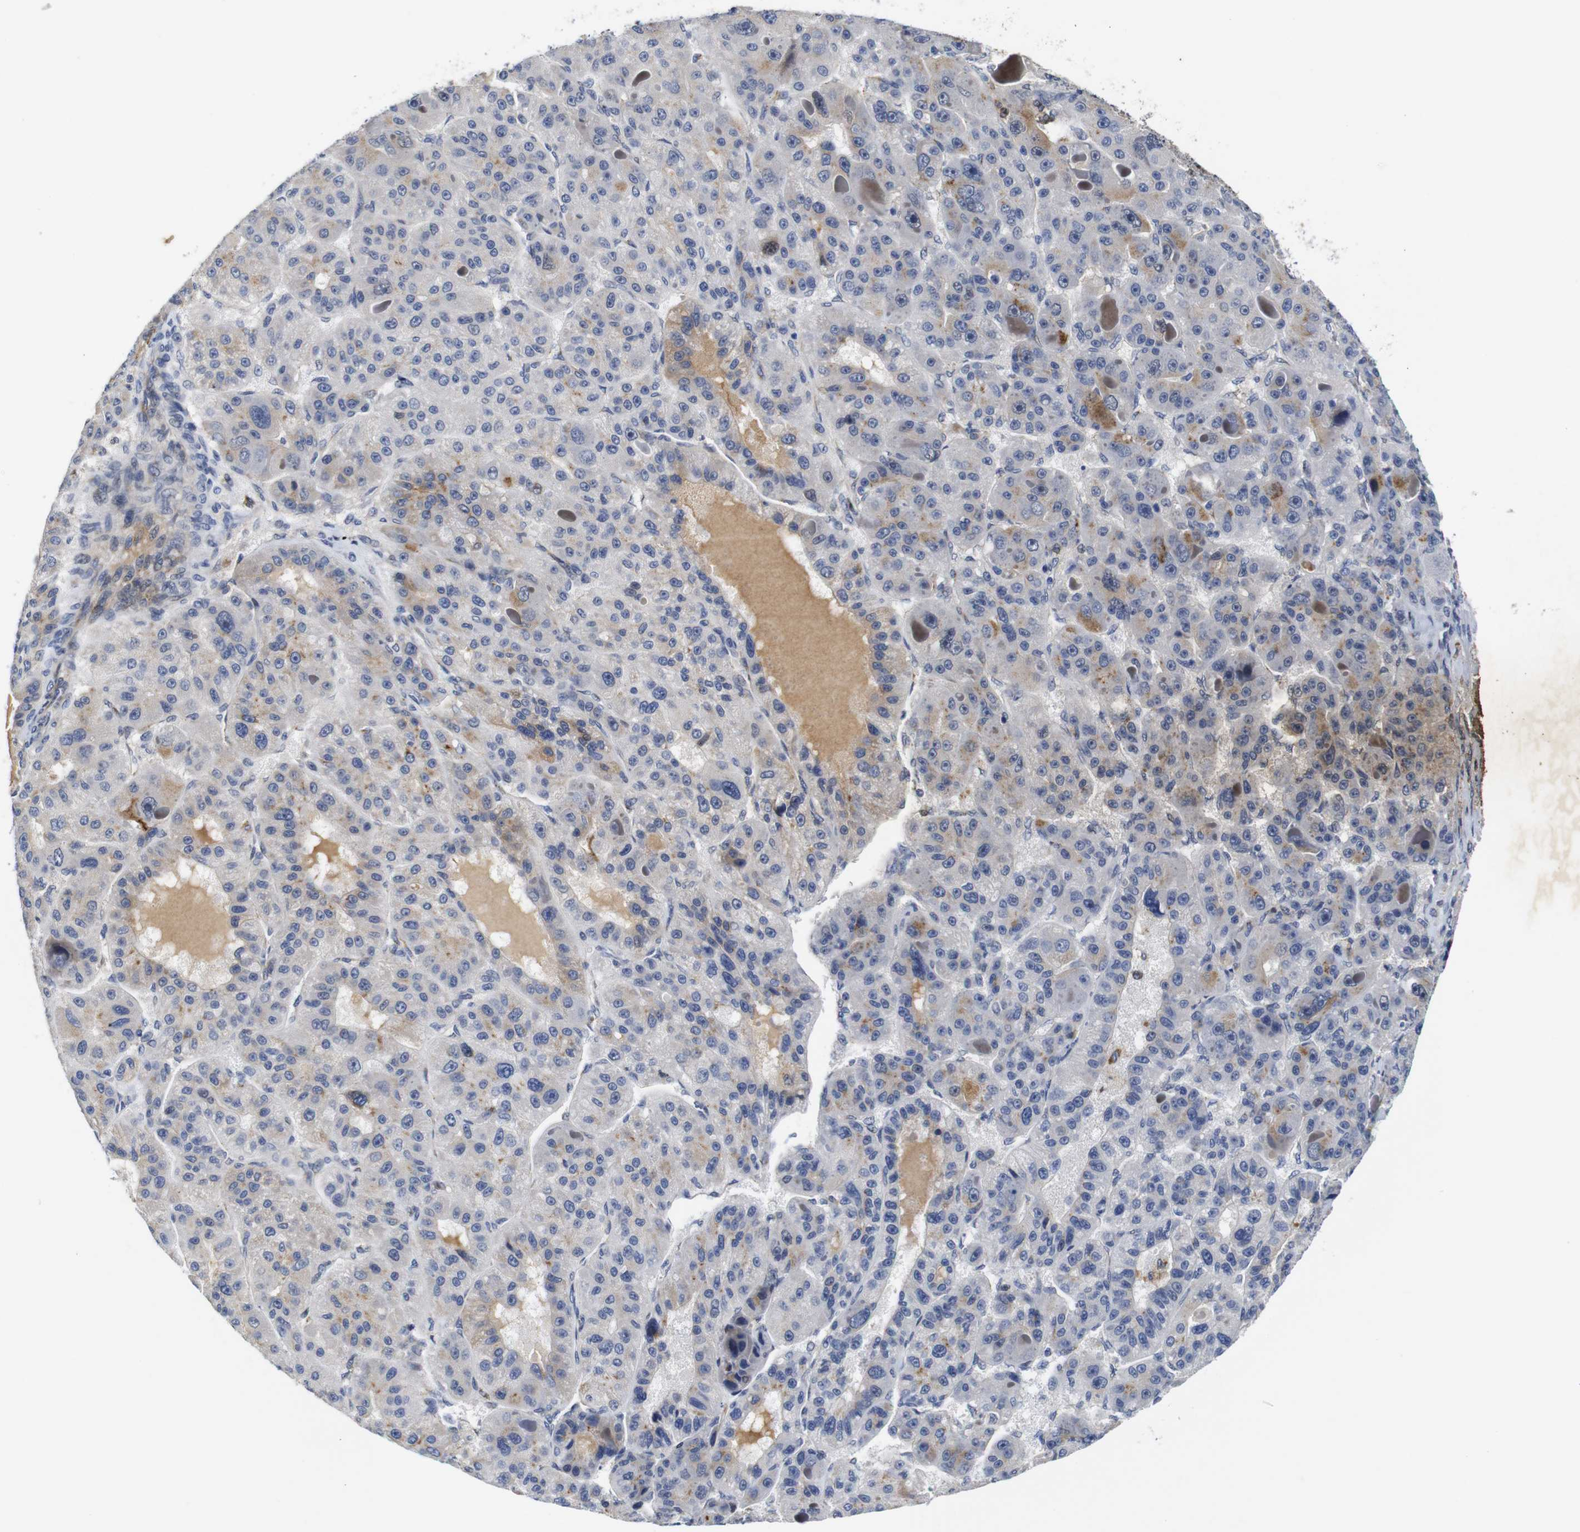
{"staining": {"intensity": "moderate", "quantity": "25%-75%", "location": "cytoplasmic/membranous,nuclear"}, "tissue": "liver cancer", "cell_type": "Tumor cells", "image_type": "cancer", "snomed": [{"axis": "morphology", "description": "Carcinoma, Hepatocellular, NOS"}, {"axis": "topography", "description": "Liver"}], "caption": "Liver hepatocellular carcinoma stained with IHC shows moderate cytoplasmic/membranous and nuclear staining in about 25%-75% of tumor cells.", "gene": "FURIN", "patient": {"sex": "male", "age": 76}}